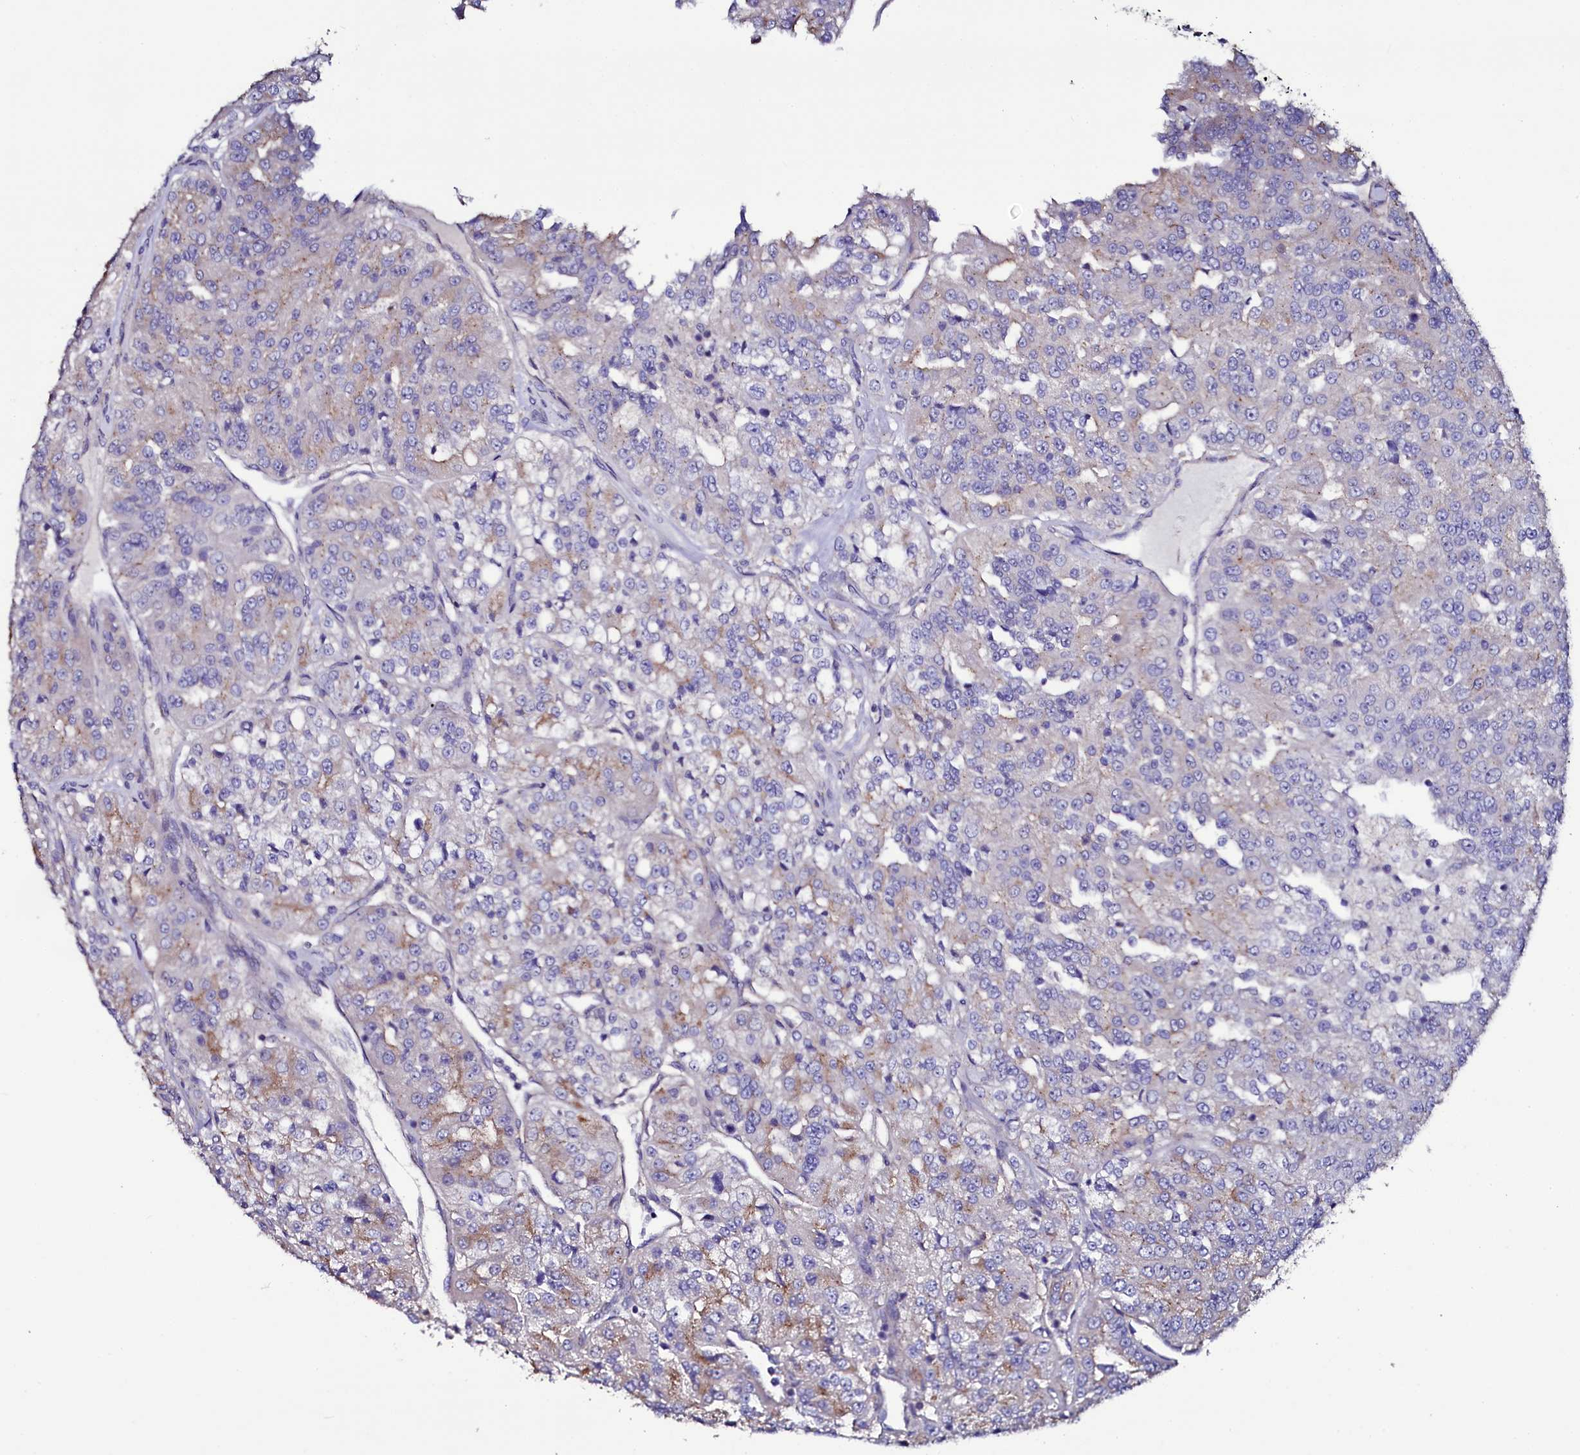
{"staining": {"intensity": "moderate", "quantity": "<25%", "location": "cytoplasmic/membranous"}, "tissue": "renal cancer", "cell_type": "Tumor cells", "image_type": "cancer", "snomed": [{"axis": "morphology", "description": "Adenocarcinoma, NOS"}, {"axis": "topography", "description": "Kidney"}], "caption": "Immunohistochemical staining of renal cancer (adenocarcinoma) shows low levels of moderate cytoplasmic/membranous expression in approximately <25% of tumor cells.", "gene": "USPL1", "patient": {"sex": "female", "age": 63}}